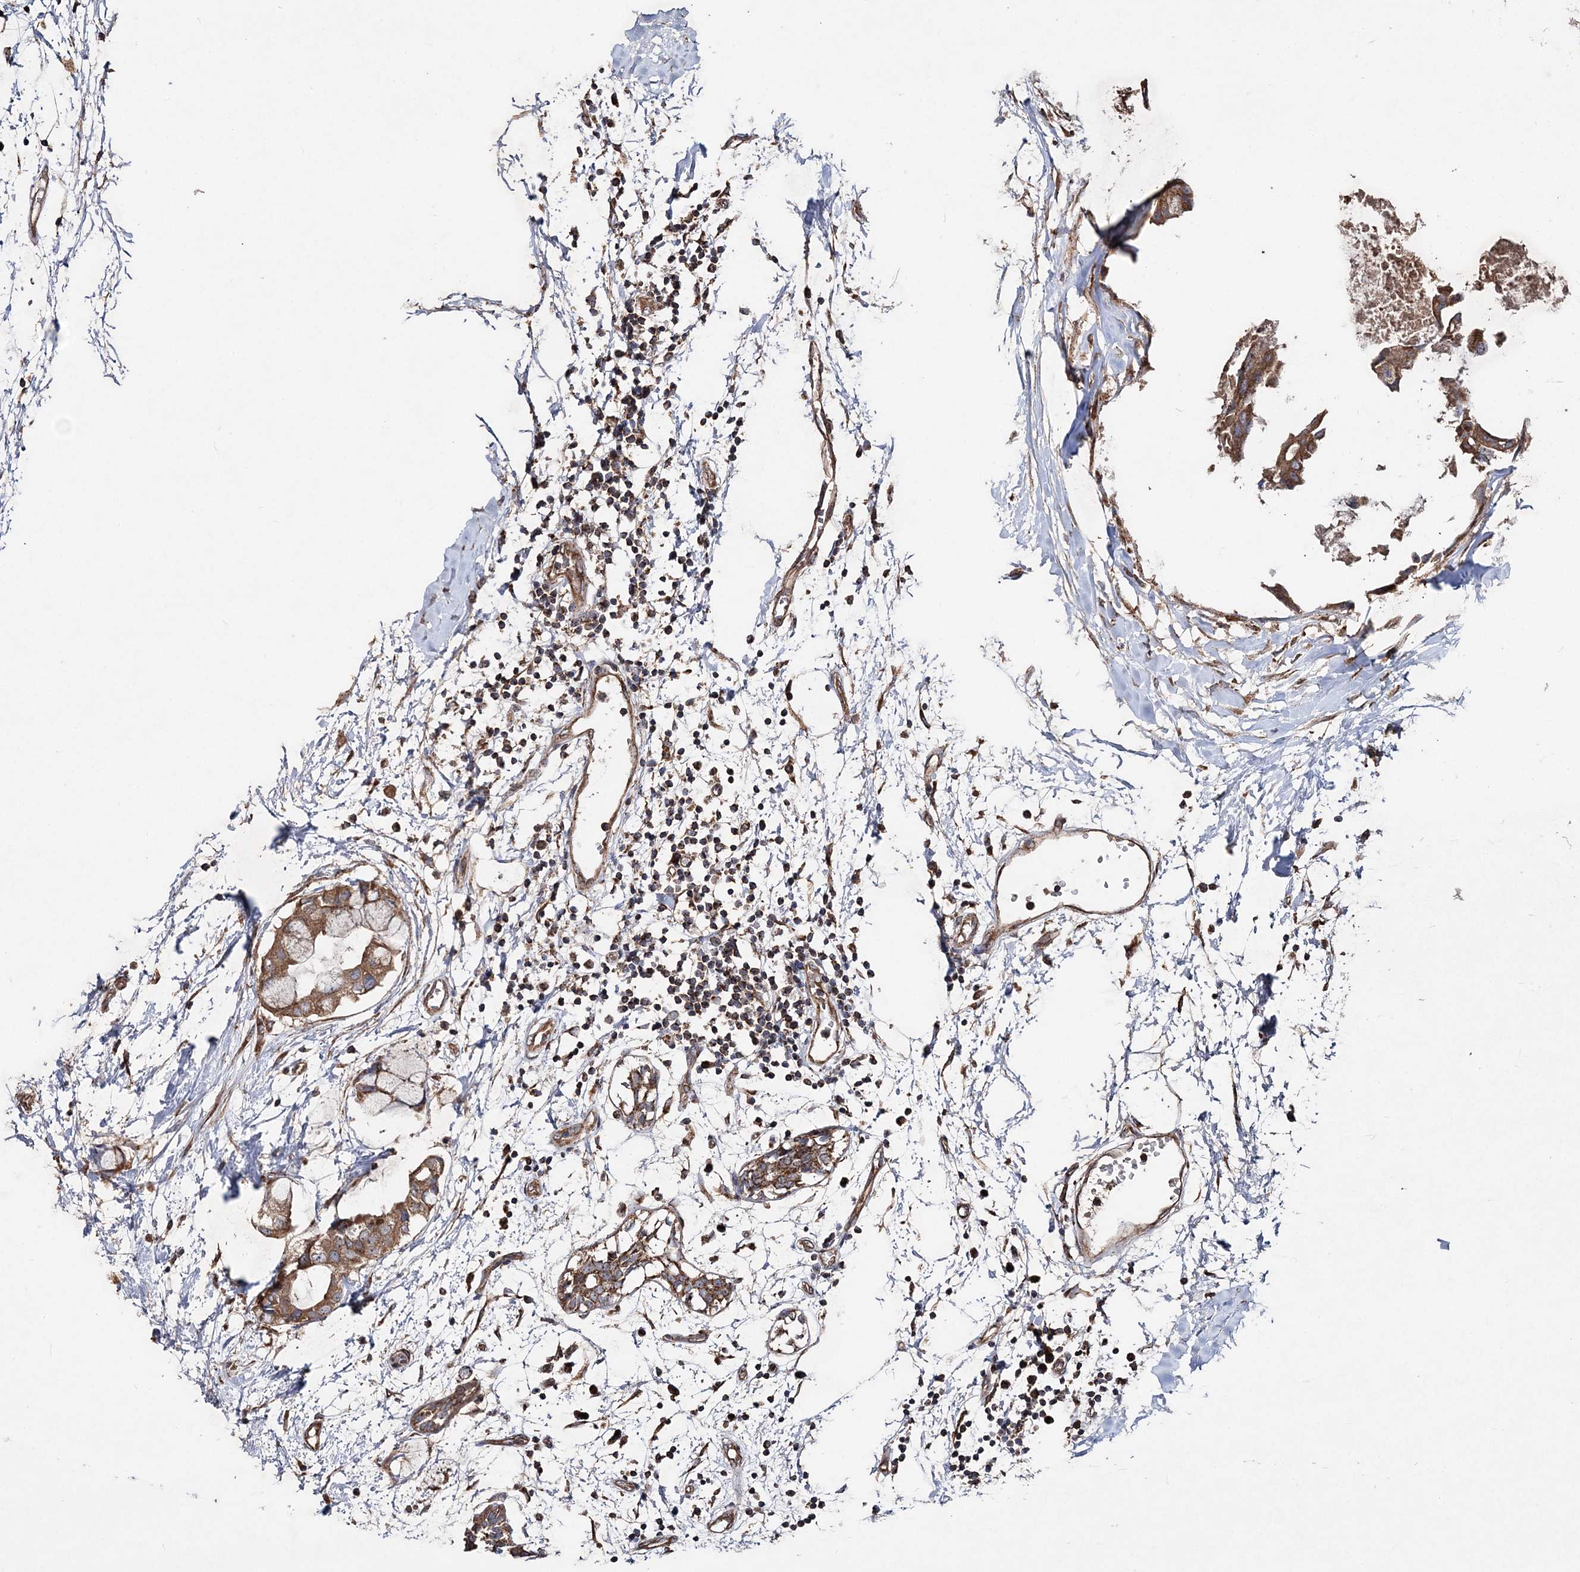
{"staining": {"intensity": "strong", "quantity": ">75%", "location": "cytoplasmic/membranous"}, "tissue": "breast cancer", "cell_type": "Tumor cells", "image_type": "cancer", "snomed": [{"axis": "morphology", "description": "Duct carcinoma"}, {"axis": "topography", "description": "Breast"}], "caption": "A brown stain labels strong cytoplasmic/membranous expression of a protein in breast invasive ductal carcinoma tumor cells.", "gene": "POC5", "patient": {"sex": "female", "age": 40}}